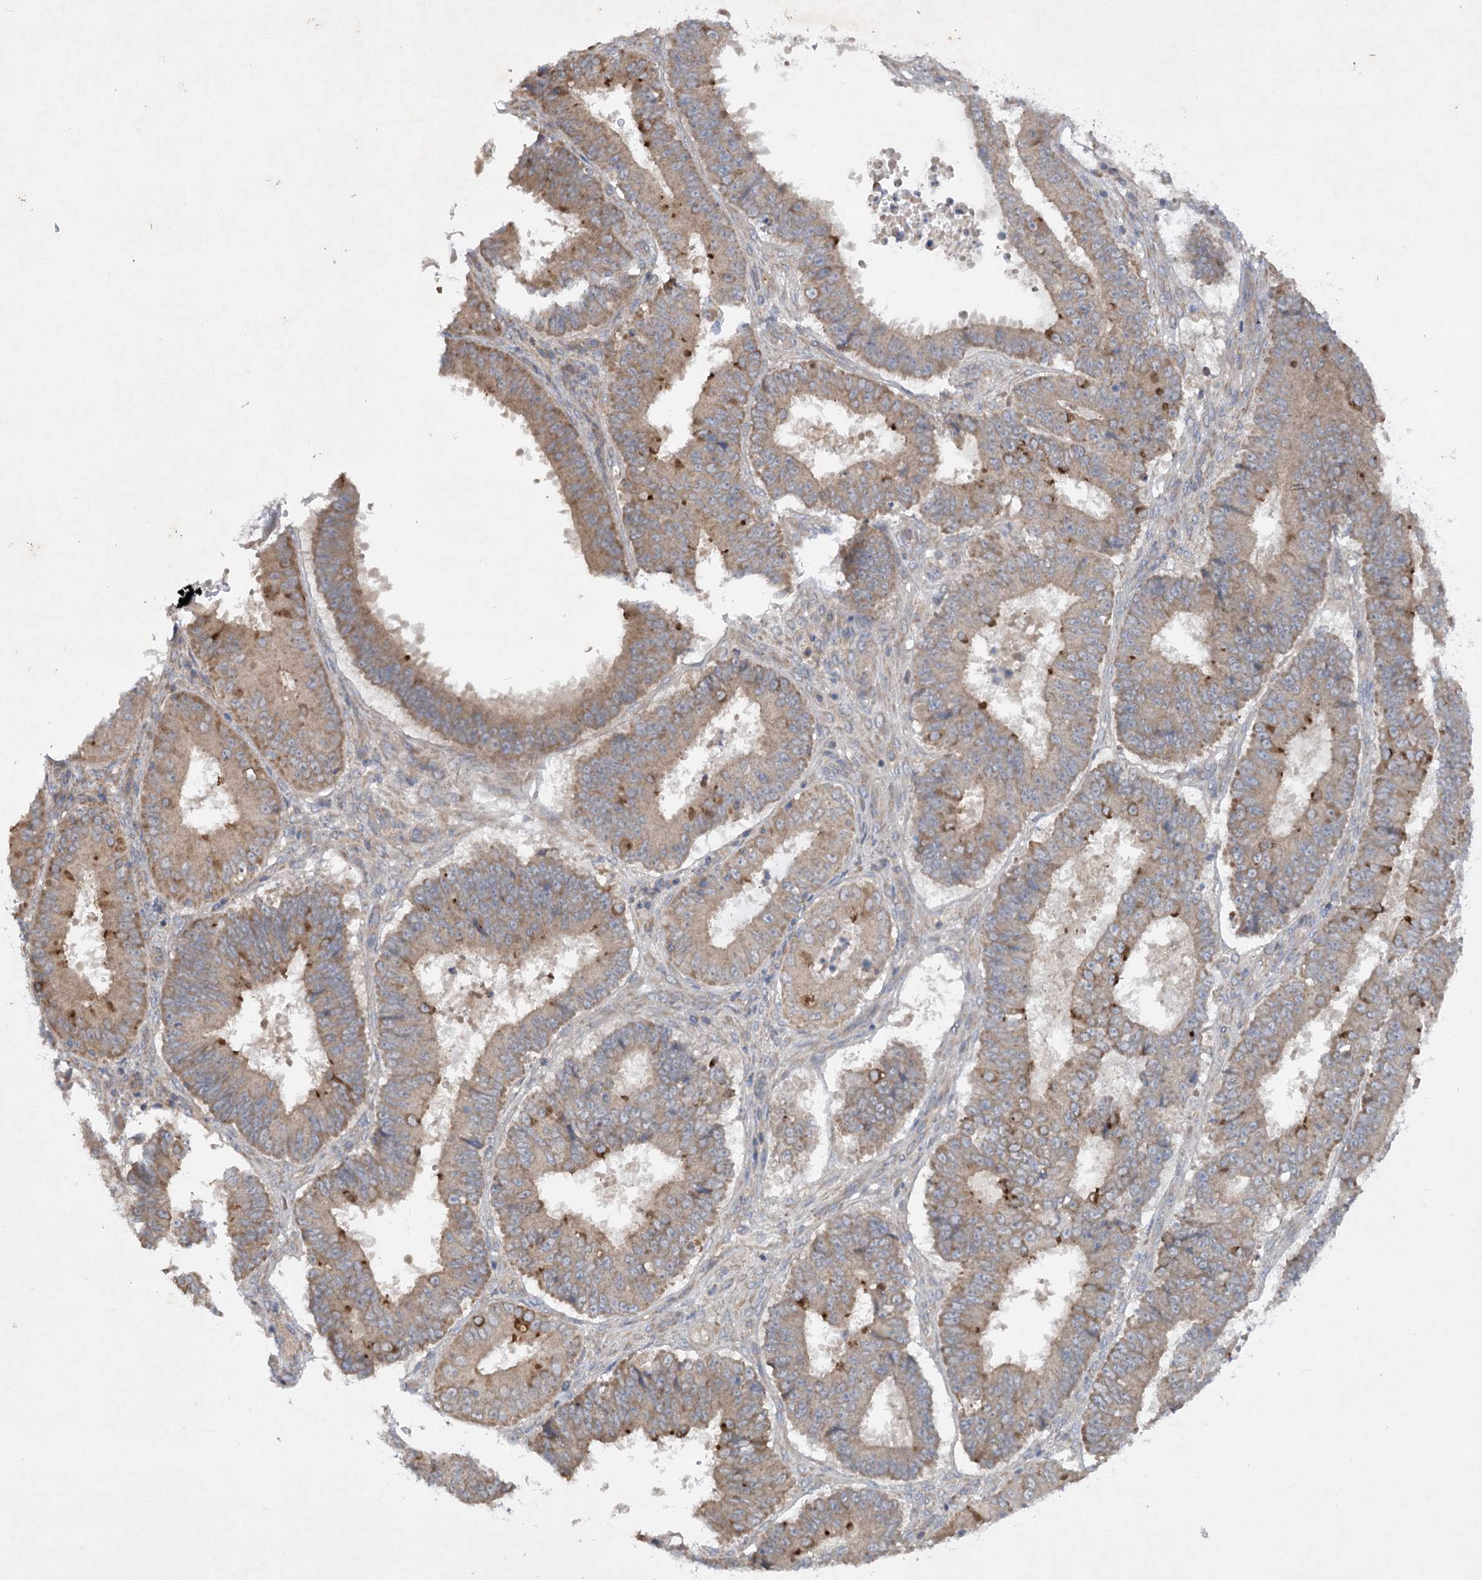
{"staining": {"intensity": "strong", "quantity": "25%-75%", "location": "cytoplasmic/membranous"}, "tissue": "ovarian cancer", "cell_type": "Tumor cells", "image_type": "cancer", "snomed": [{"axis": "morphology", "description": "Carcinoma, endometroid"}, {"axis": "topography", "description": "Appendix"}, {"axis": "topography", "description": "Ovary"}], "caption": "Tumor cells display high levels of strong cytoplasmic/membranous expression in approximately 25%-75% of cells in ovarian endometroid carcinoma. The staining is performed using DAB (3,3'-diaminobenzidine) brown chromogen to label protein expression. The nuclei are counter-stained blue using hematoxylin.", "gene": "TRAF3IP1", "patient": {"sex": "female", "age": 42}}